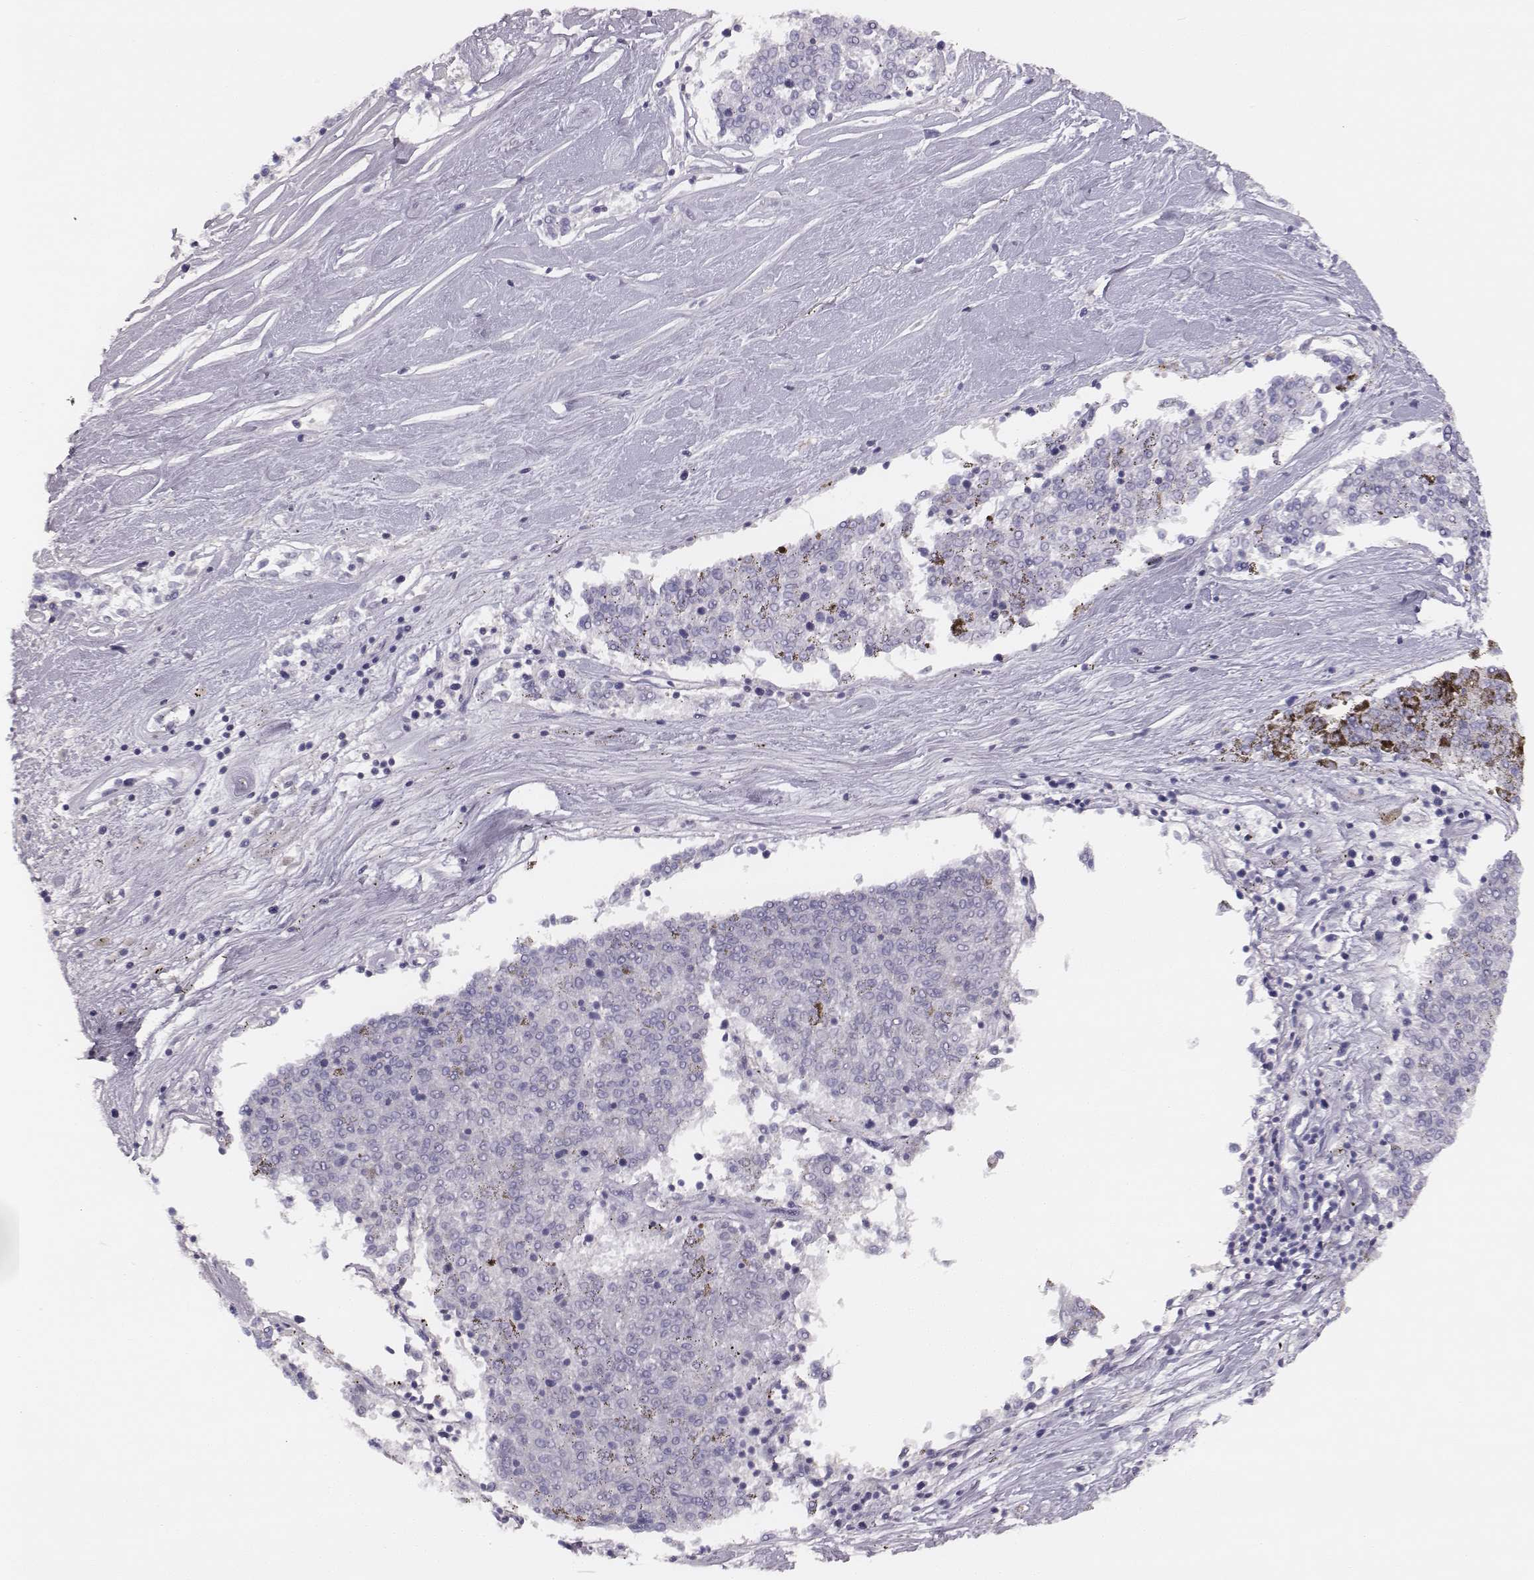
{"staining": {"intensity": "negative", "quantity": "none", "location": "none"}, "tissue": "melanoma", "cell_type": "Tumor cells", "image_type": "cancer", "snomed": [{"axis": "morphology", "description": "Malignant melanoma, NOS"}, {"axis": "topography", "description": "Skin"}], "caption": "IHC image of neoplastic tissue: malignant melanoma stained with DAB (3,3'-diaminobenzidine) shows no significant protein positivity in tumor cells.", "gene": "ADAM7", "patient": {"sex": "female", "age": 72}}